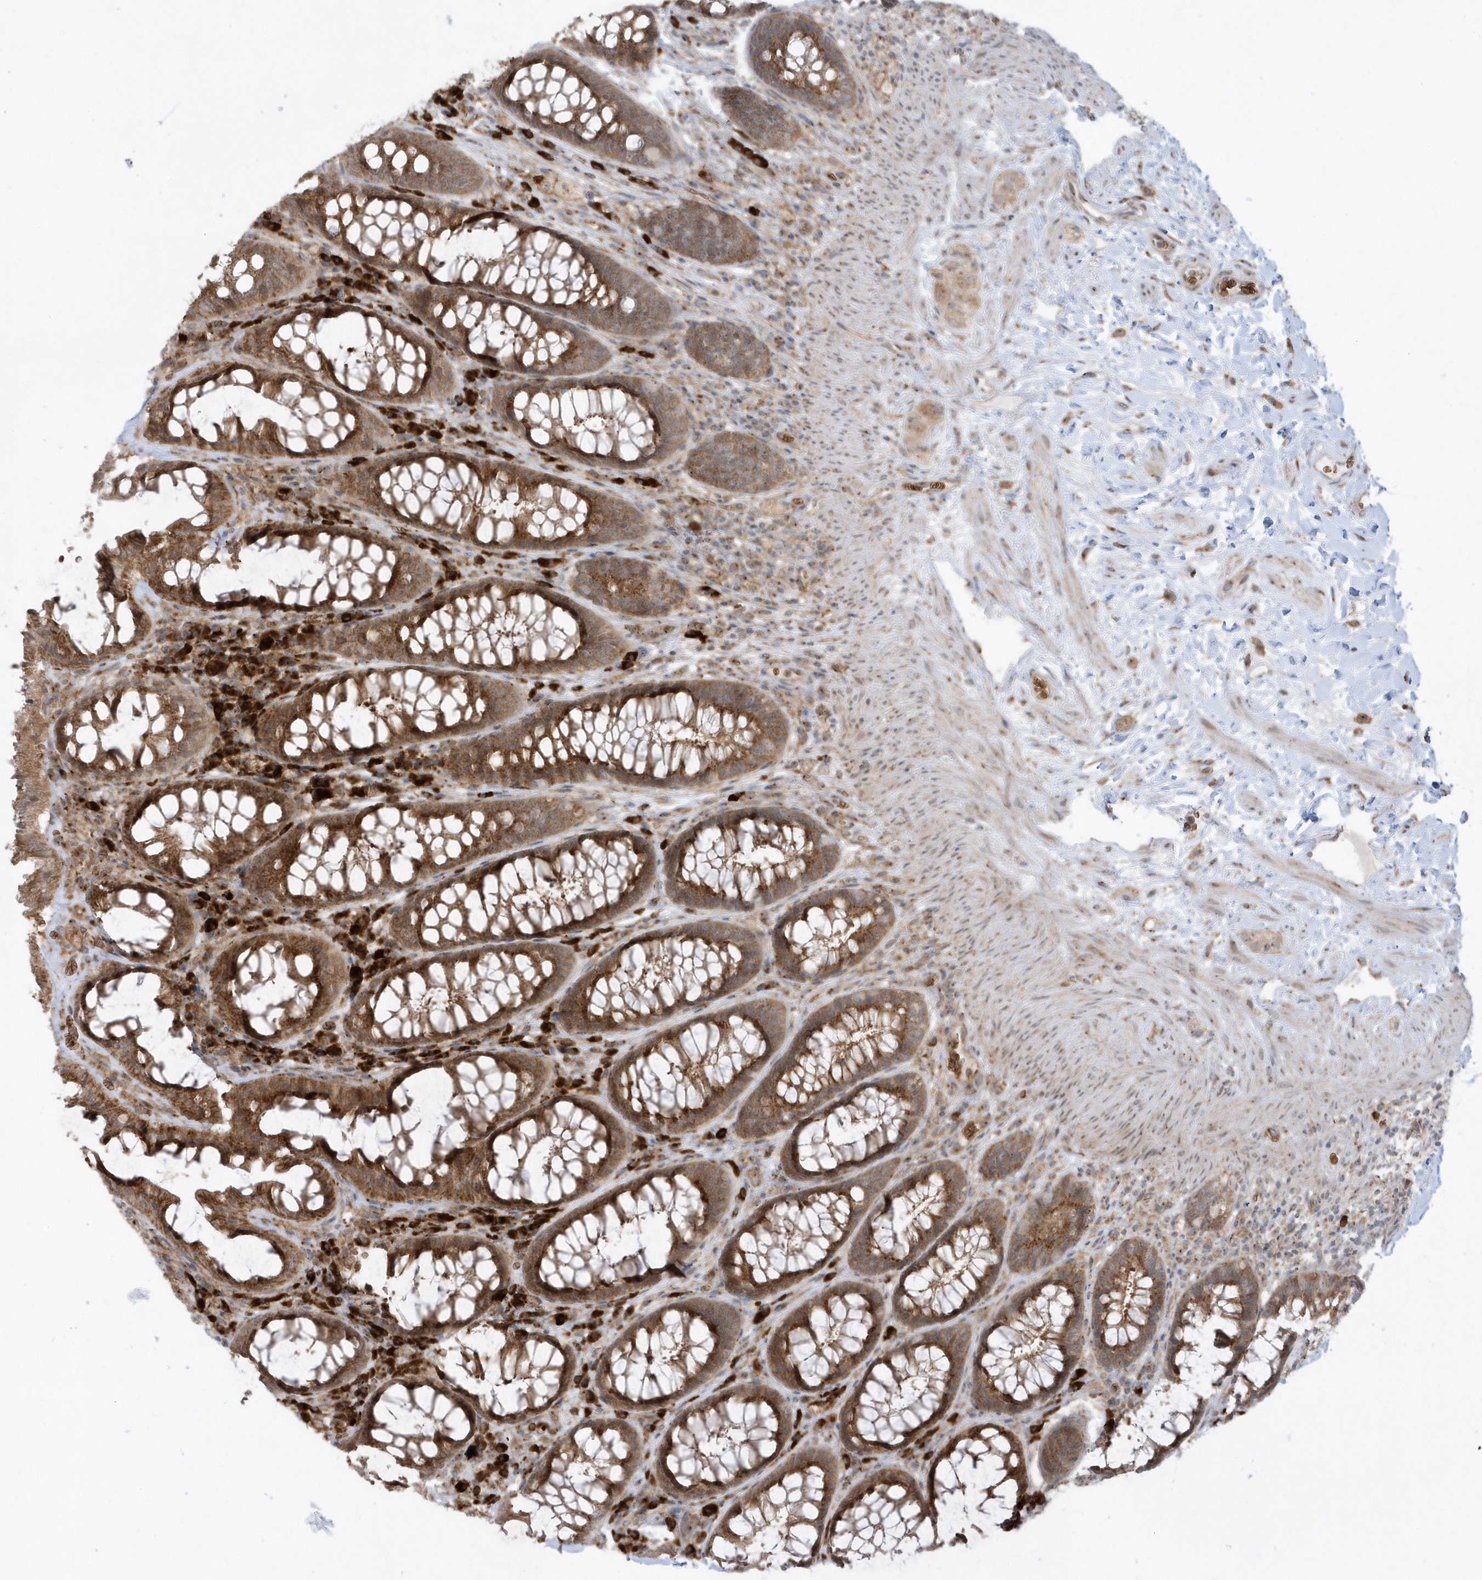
{"staining": {"intensity": "strong", "quantity": ">75%", "location": "cytoplasmic/membranous"}, "tissue": "rectum", "cell_type": "Glandular cells", "image_type": "normal", "snomed": [{"axis": "morphology", "description": "Normal tissue, NOS"}, {"axis": "topography", "description": "Rectum"}], "caption": "Rectum stained with DAB IHC demonstrates high levels of strong cytoplasmic/membranous positivity in about >75% of glandular cells.", "gene": "RPP40", "patient": {"sex": "female", "age": 46}}